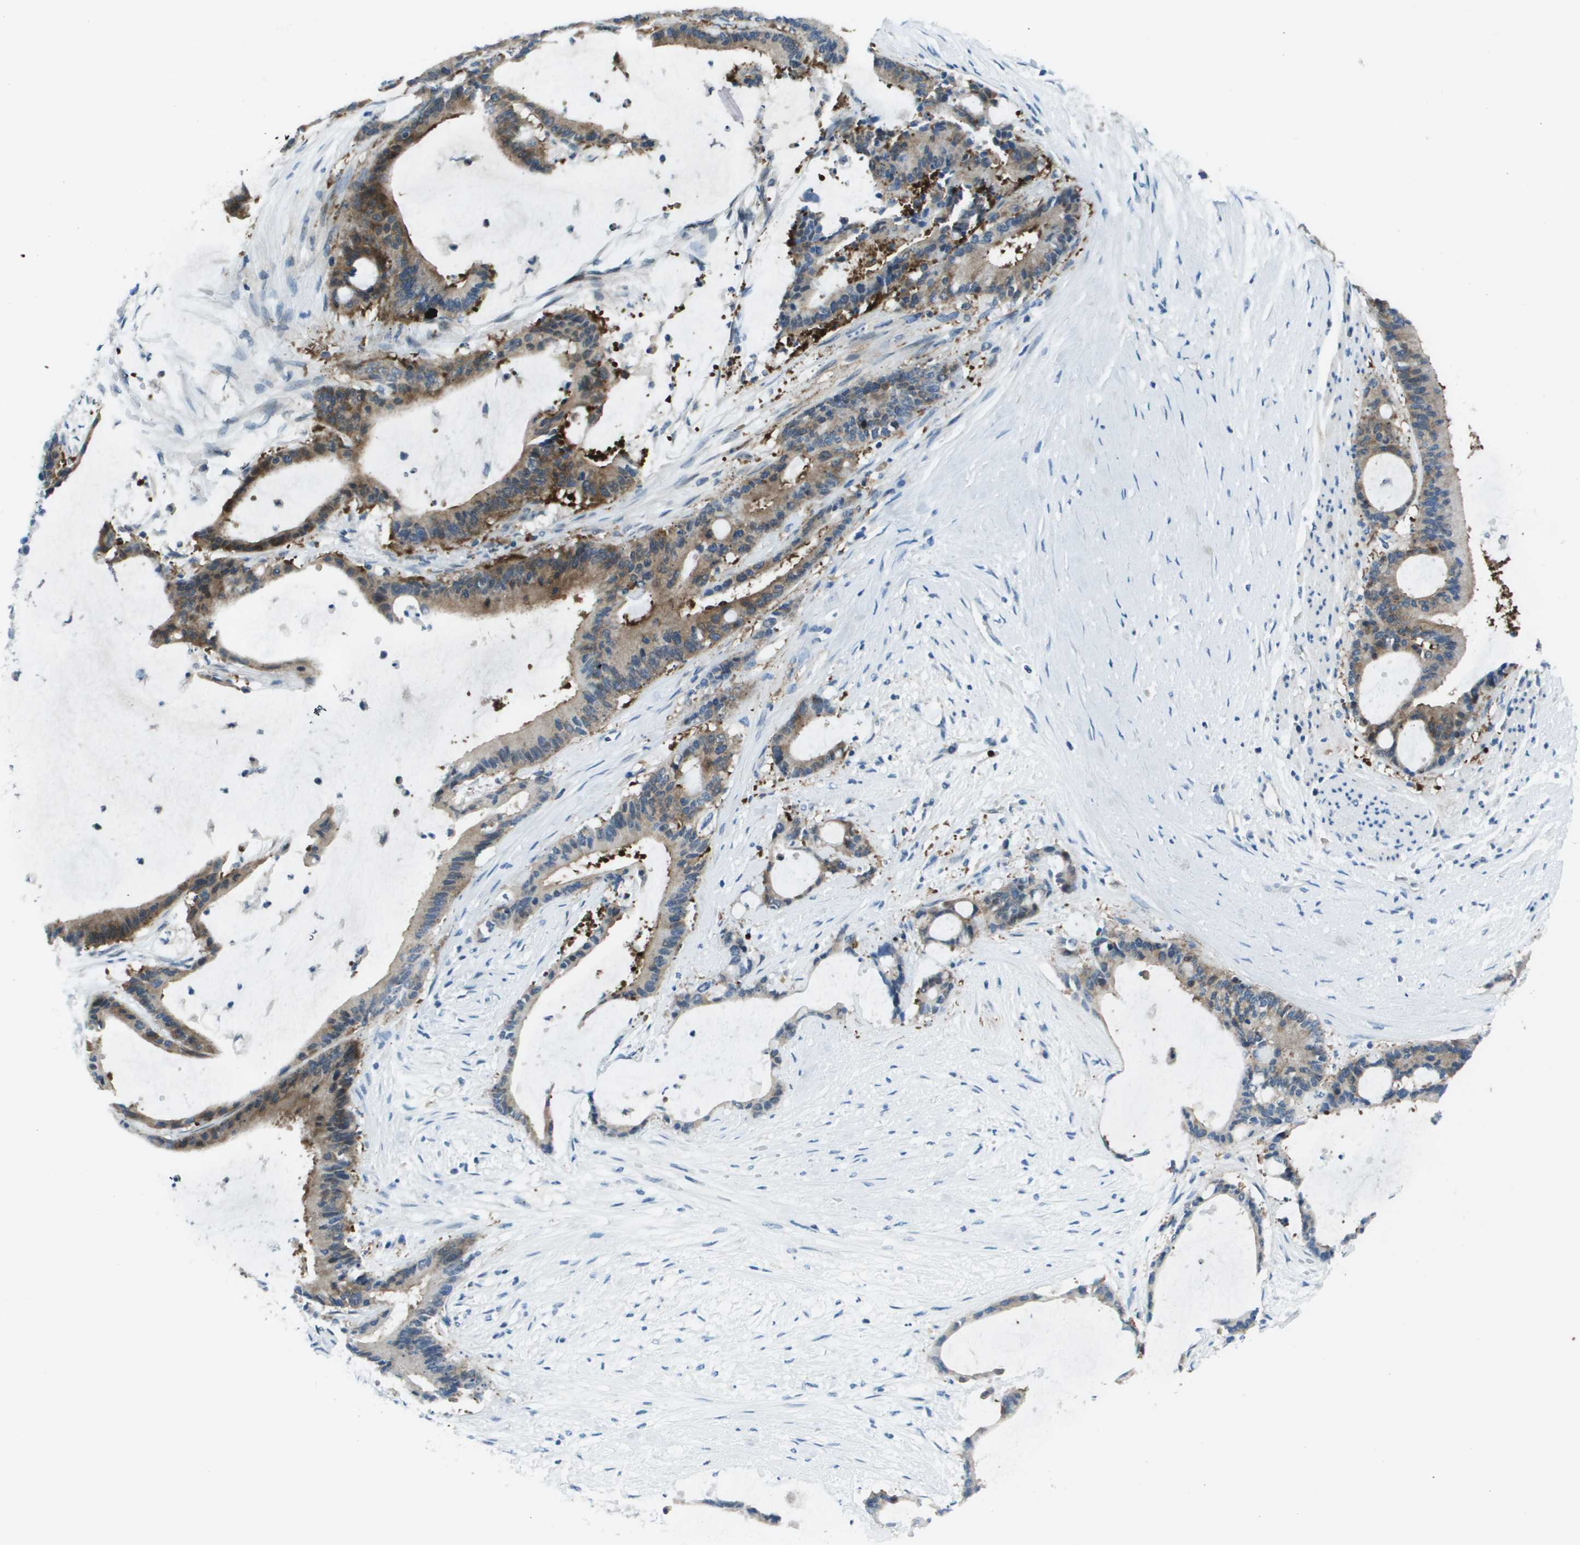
{"staining": {"intensity": "moderate", "quantity": "25%-75%", "location": "cytoplasmic/membranous"}, "tissue": "liver cancer", "cell_type": "Tumor cells", "image_type": "cancer", "snomed": [{"axis": "morphology", "description": "Cholangiocarcinoma"}, {"axis": "topography", "description": "Liver"}], "caption": "An immunohistochemistry (IHC) histopathology image of neoplastic tissue is shown. Protein staining in brown labels moderate cytoplasmic/membranous positivity in liver cancer (cholangiocarcinoma) within tumor cells.", "gene": "STIP1", "patient": {"sex": "female", "age": 73}}